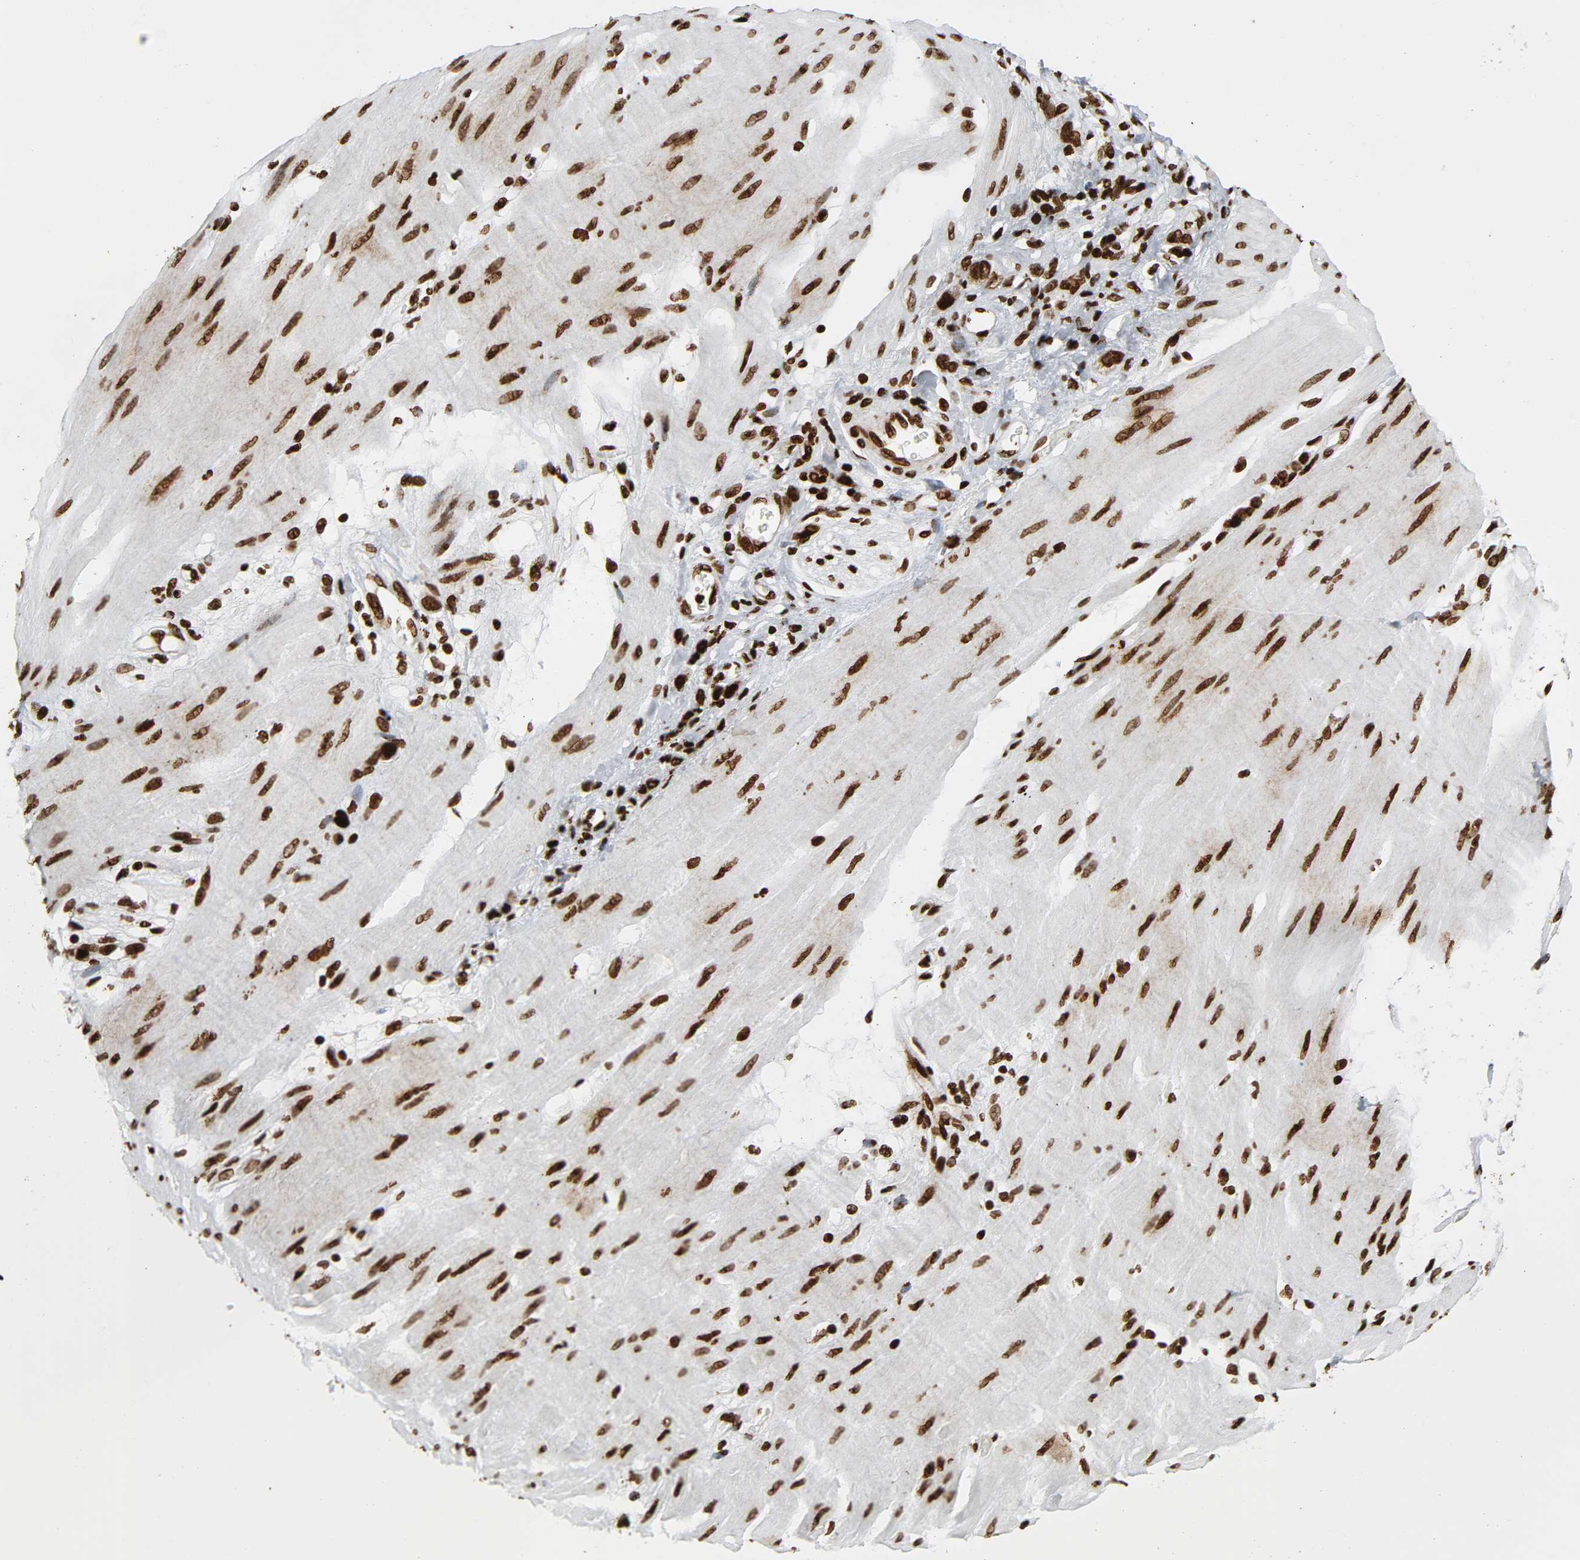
{"staining": {"intensity": "strong", "quantity": ">75%", "location": "nuclear"}, "tissue": "stomach cancer", "cell_type": "Tumor cells", "image_type": "cancer", "snomed": [{"axis": "morphology", "description": "Adenocarcinoma, NOS"}, {"axis": "topography", "description": "Stomach"}], "caption": "IHC (DAB (3,3'-diaminobenzidine)) staining of adenocarcinoma (stomach) displays strong nuclear protein positivity in approximately >75% of tumor cells.", "gene": "RXRA", "patient": {"sex": "male", "age": 82}}